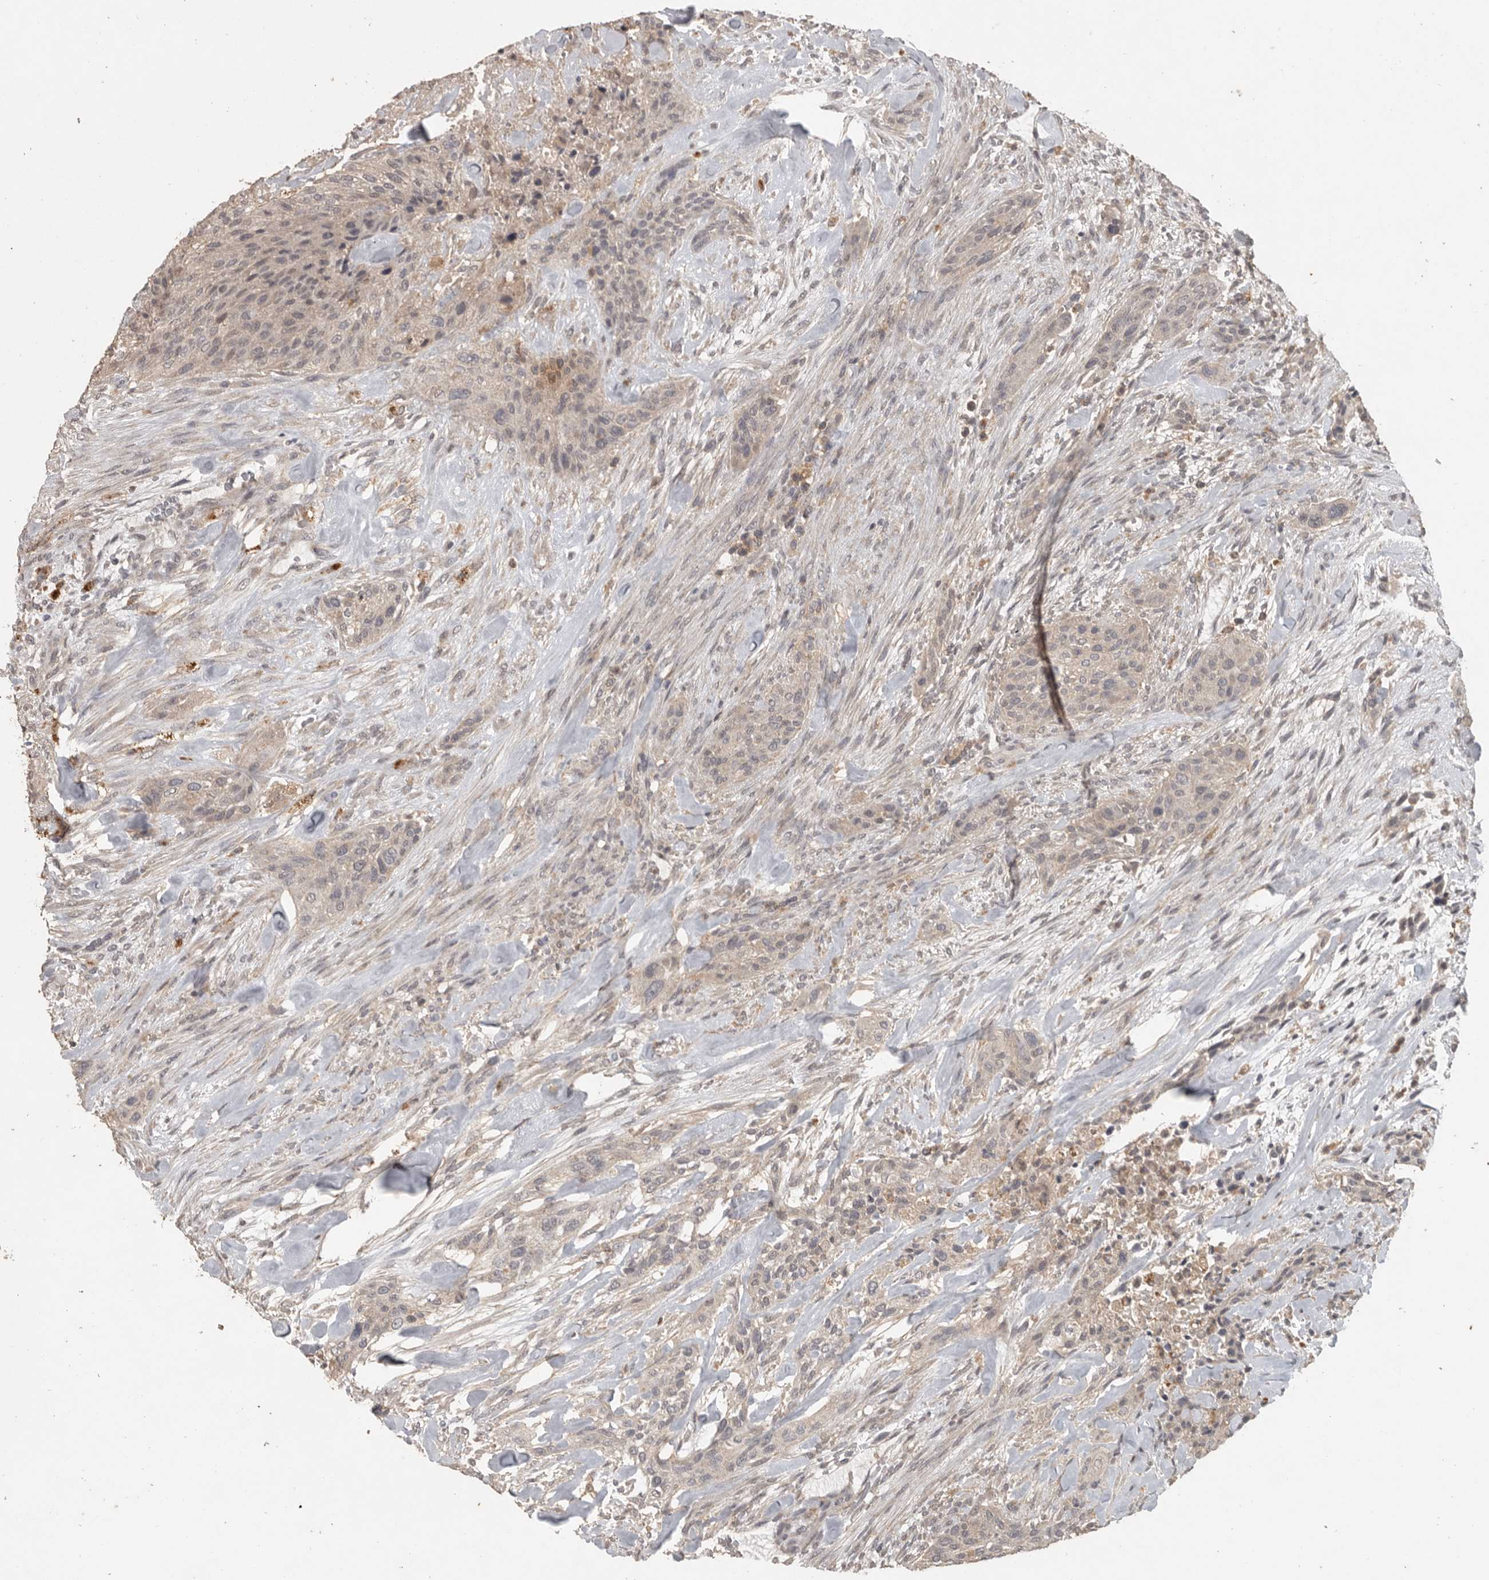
{"staining": {"intensity": "weak", "quantity": "<25%", "location": "cytoplasmic/membranous"}, "tissue": "urothelial cancer", "cell_type": "Tumor cells", "image_type": "cancer", "snomed": [{"axis": "morphology", "description": "Urothelial carcinoma, High grade"}, {"axis": "topography", "description": "Urinary bladder"}], "caption": "Image shows no protein staining in tumor cells of urothelial cancer tissue.", "gene": "ADAMTS4", "patient": {"sex": "male", "age": 35}}